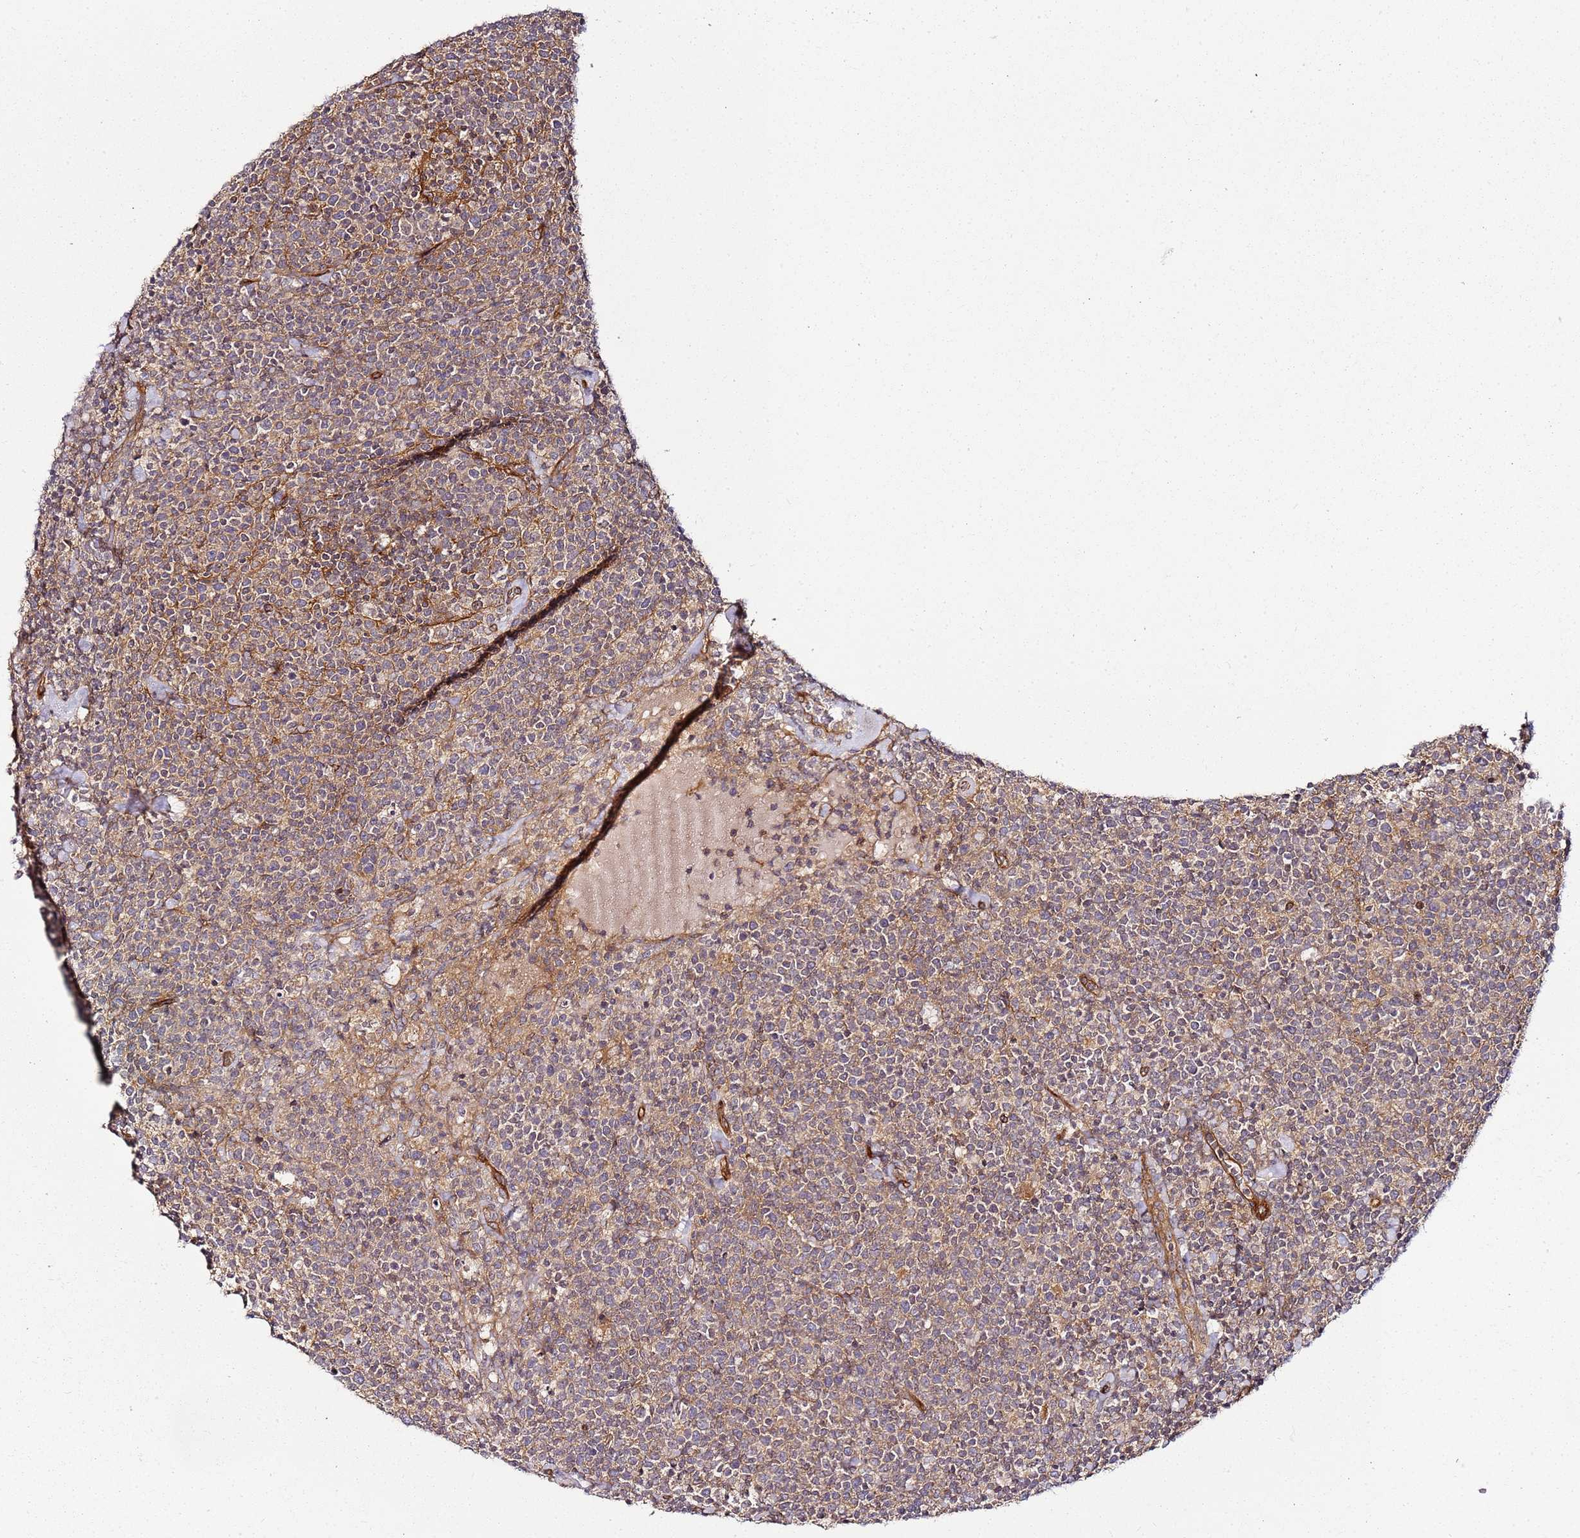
{"staining": {"intensity": "weak", "quantity": ">75%", "location": "cytoplasmic/membranous"}, "tissue": "lymphoma", "cell_type": "Tumor cells", "image_type": "cancer", "snomed": [{"axis": "morphology", "description": "Malignant lymphoma, non-Hodgkin's type, High grade"}, {"axis": "topography", "description": "Lymph node"}], "caption": "Lymphoma stained with a brown dye demonstrates weak cytoplasmic/membranous positive expression in approximately >75% of tumor cells.", "gene": "CCNYL1", "patient": {"sex": "male", "age": 61}}